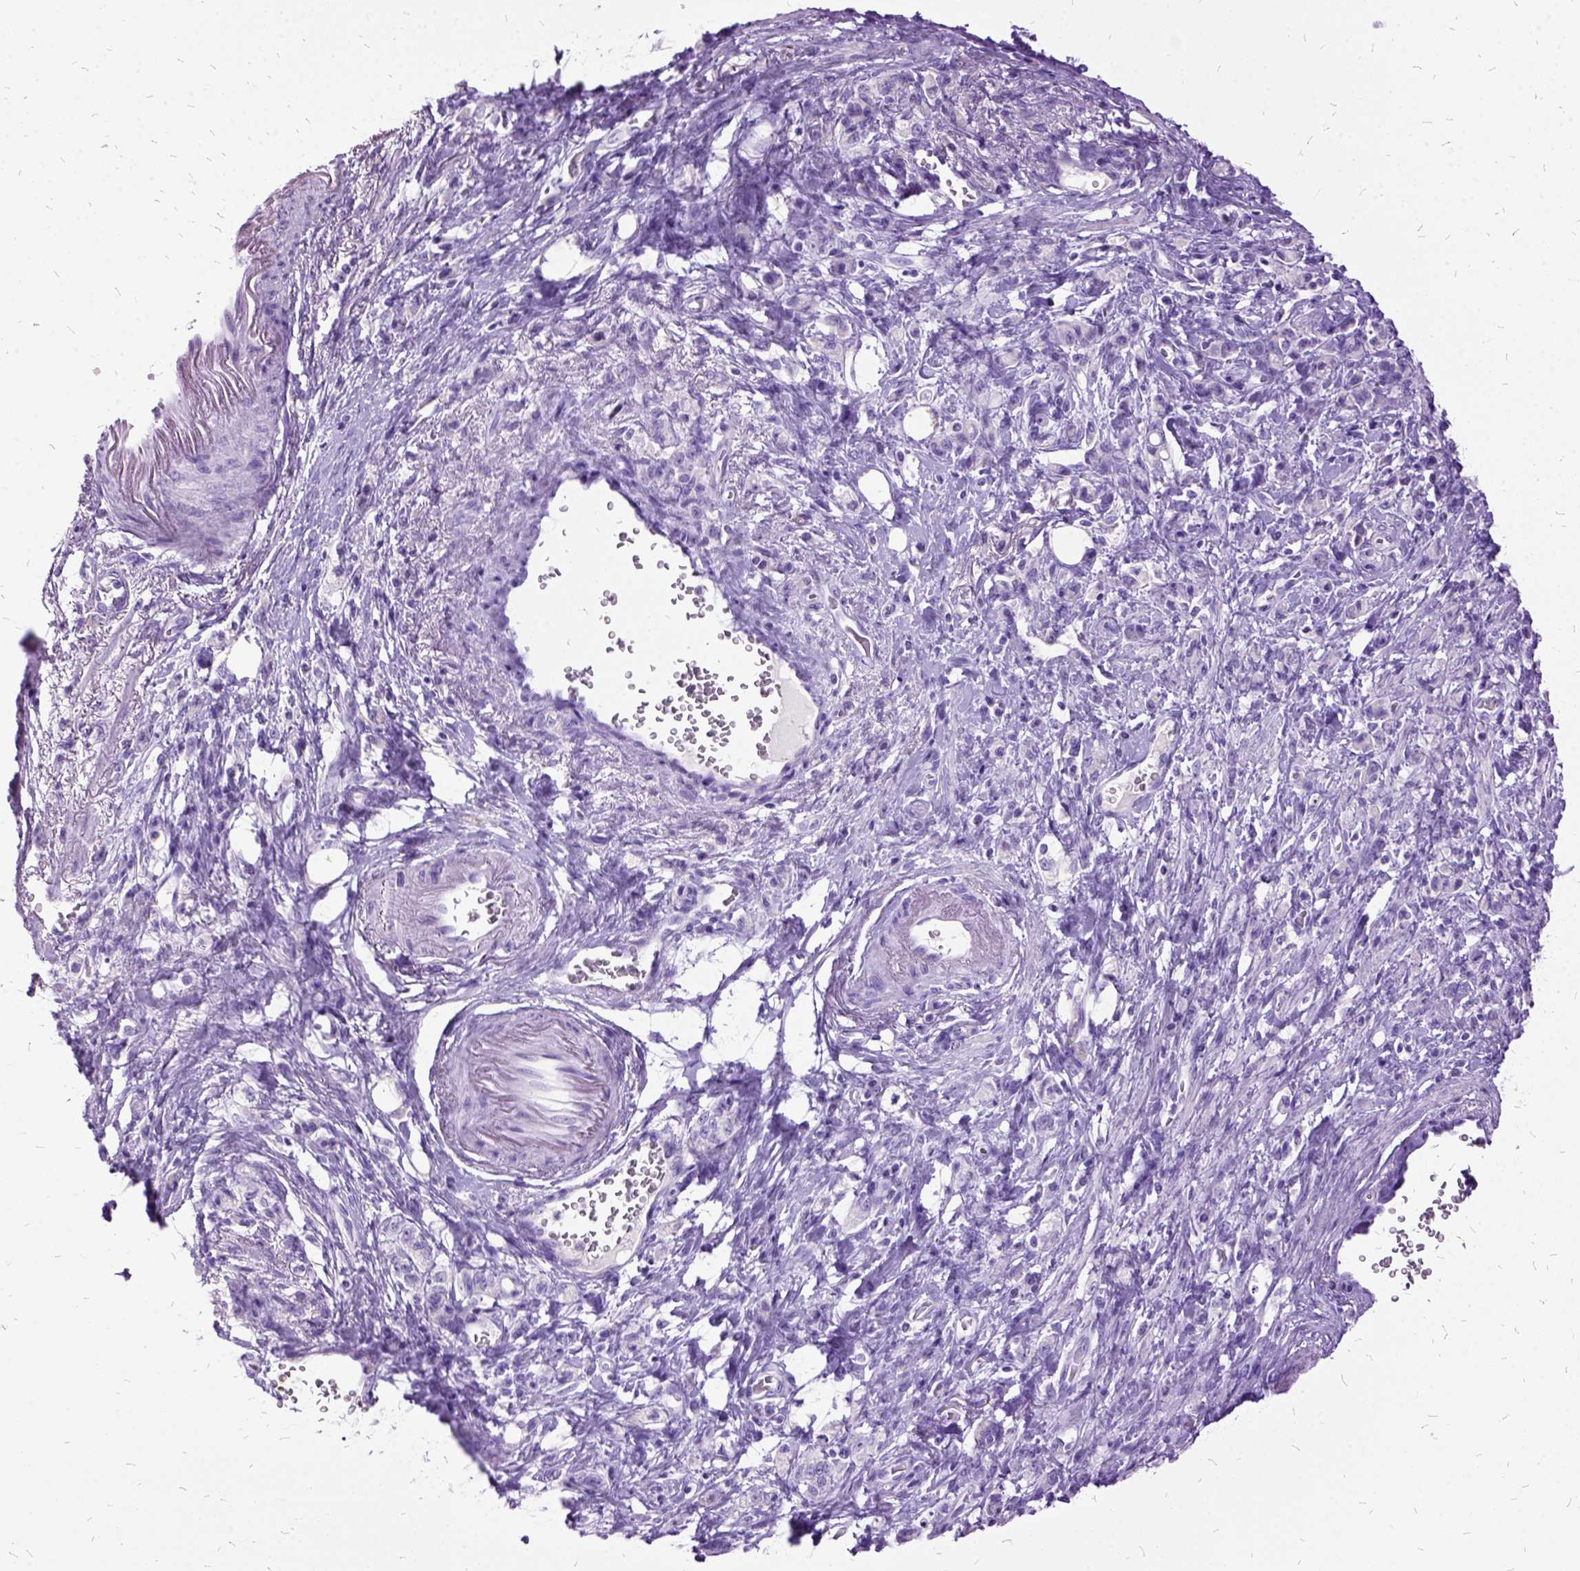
{"staining": {"intensity": "negative", "quantity": "none", "location": "none"}, "tissue": "stomach cancer", "cell_type": "Tumor cells", "image_type": "cancer", "snomed": [{"axis": "morphology", "description": "Adenocarcinoma, NOS"}, {"axis": "topography", "description": "Stomach"}], "caption": "Human stomach adenocarcinoma stained for a protein using IHC exhibits no positivity in tumor cells.", "gene": "MME", "patient": {"sex": "male", "age": 77}}